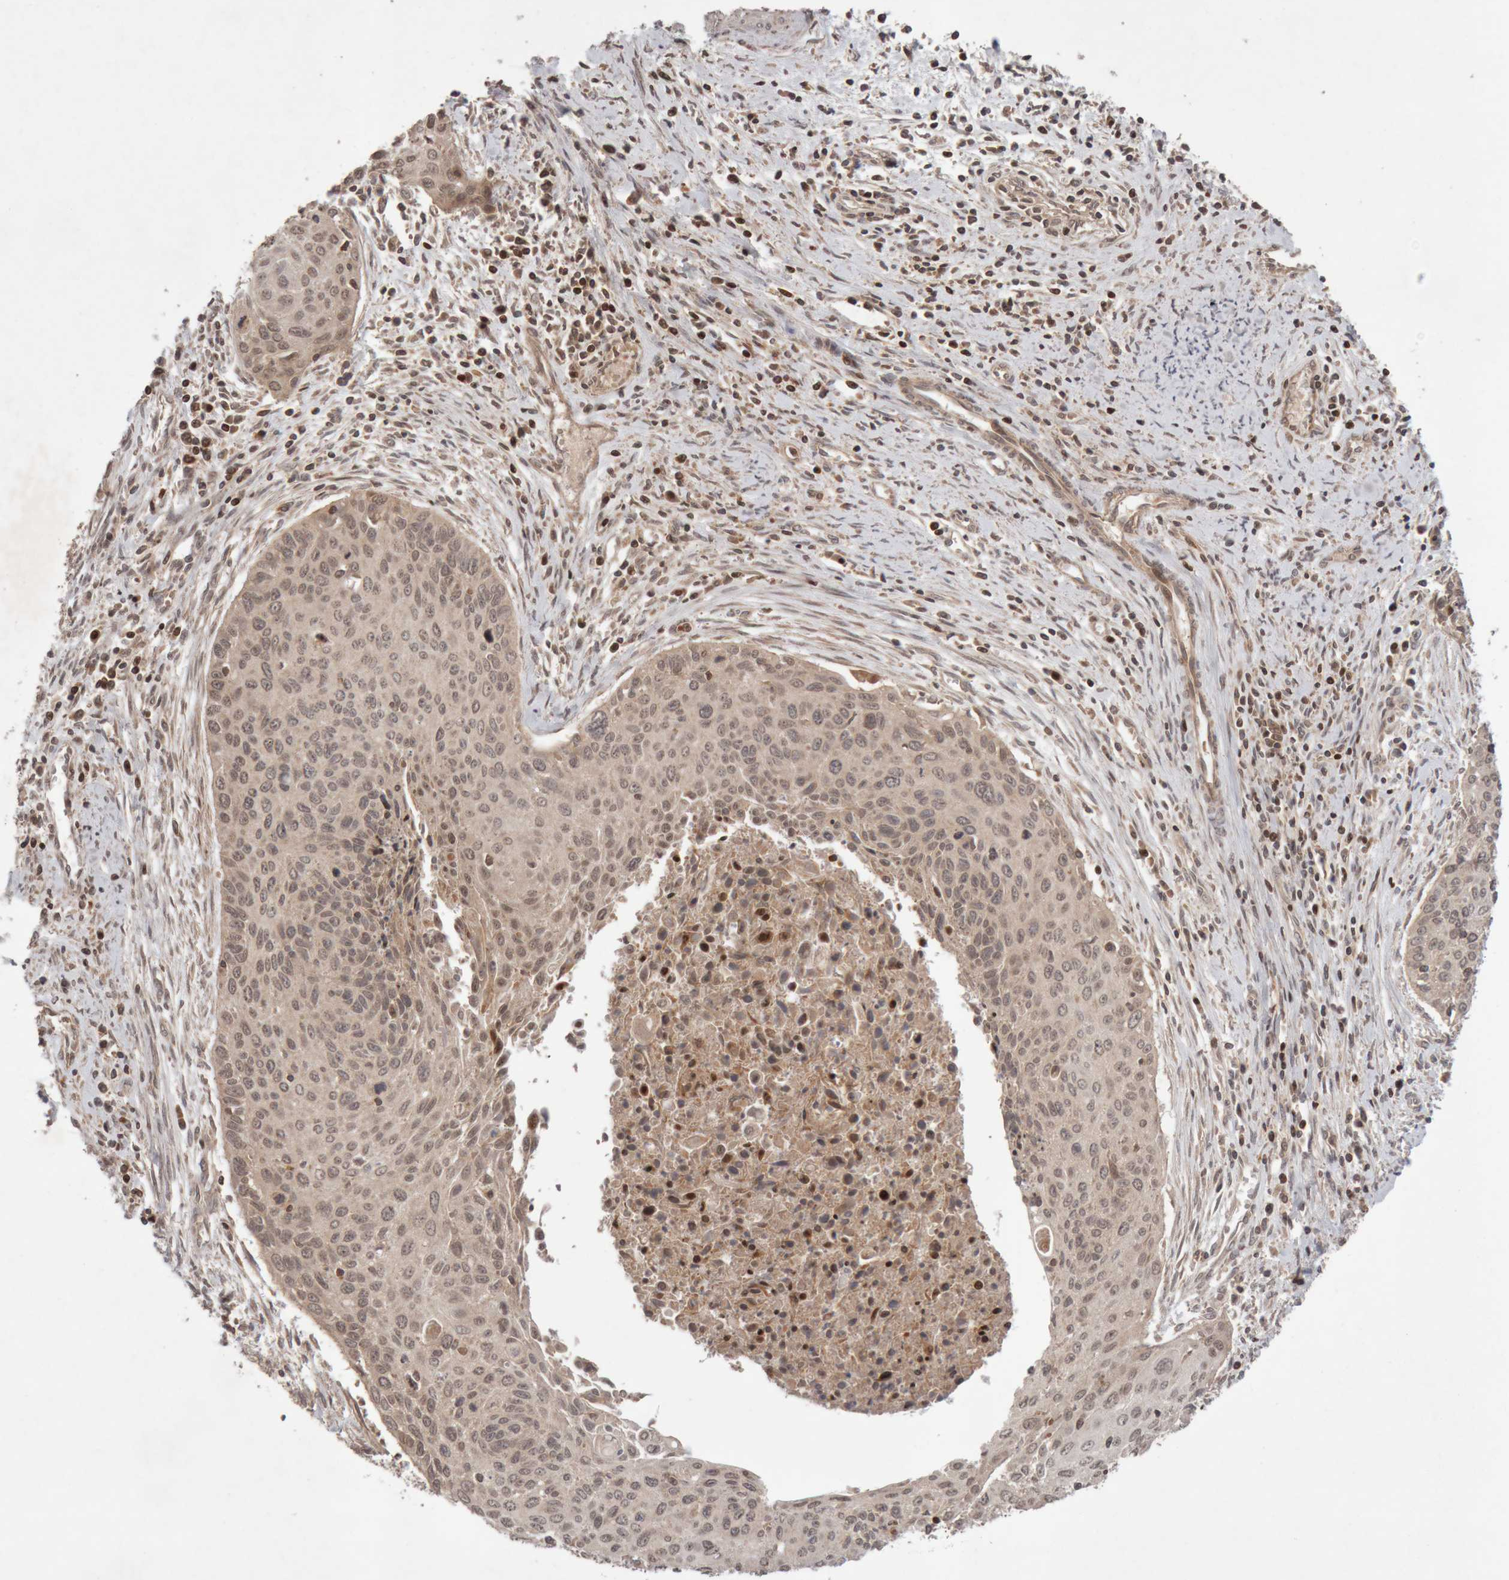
{"staining": {"intensity": "weak", "quantity": ">75%", "location": "cytoplasmic/membranous,nuclear"}, "tissue": "cervical cancer", "cell_type": "Tumor cells", "image_type": "cancer", "snomed": [{"axis": "morphology", "description": "Squamous cell carcinoma, NOS"}, {"axis": "topography", "description": "Cervix"}], "caption": "Human squamous cell carcinoma (cervical) stained with a brown dye shows weak cytoplasmic/membranous and nuclear positive expression in about >75% of tumor cells.", "gene": "KIF21B", "patient": {"sex": "female", "age": 55}}